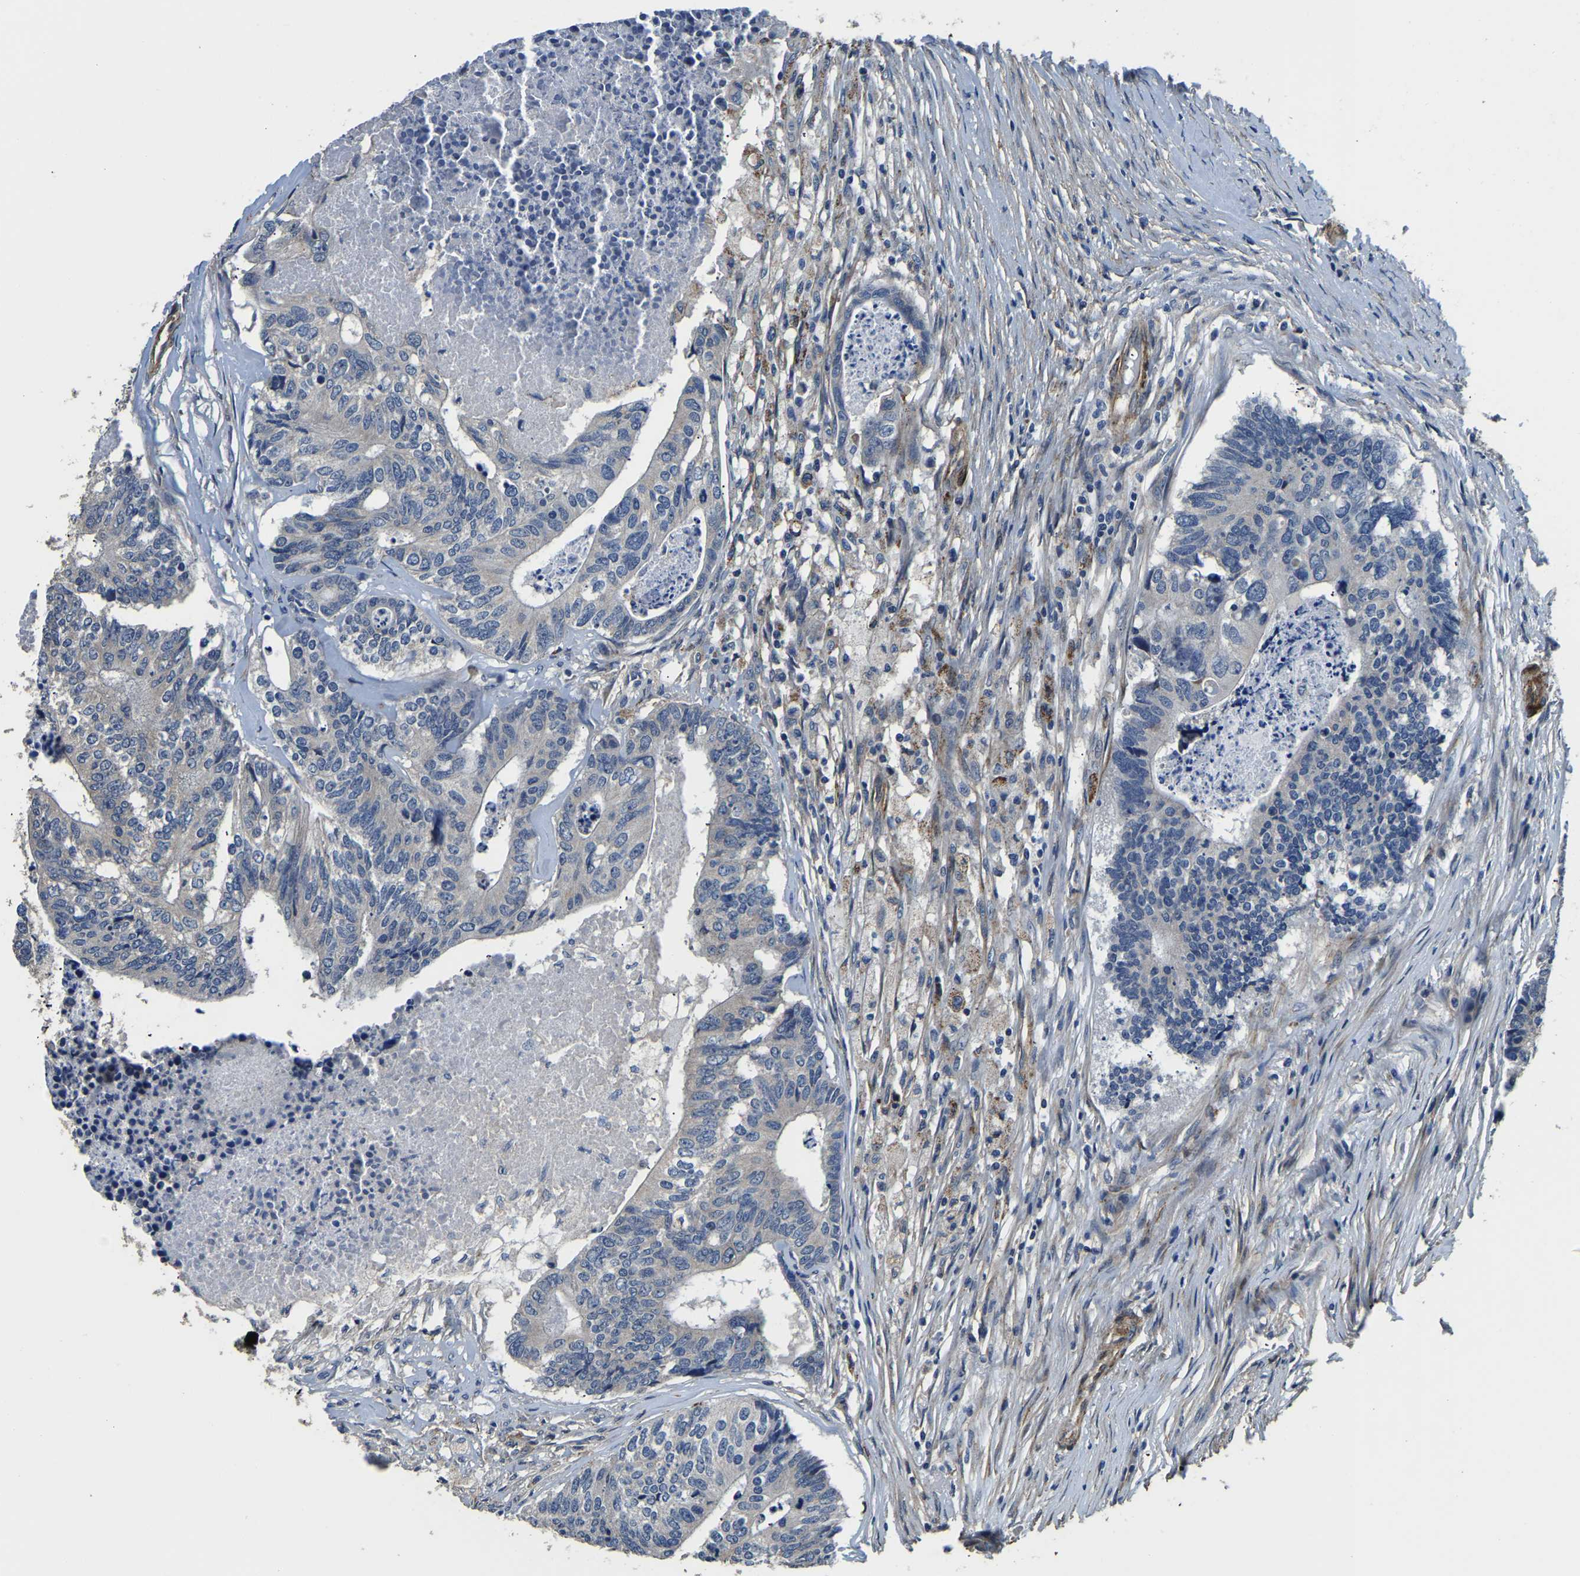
{"staining": {"intensity": "negative", "quantity": "none", "location": "none"}, "tissue": "colorectal cancer", "cell_type": "Tumor cells", "image_type": "cancer", "snomed": [{"axis": "morphology", "description": "Adenocarcinoma, NOS"}, {"axis": "topography", "description": "Colon"}], "caption": "The histopathology image reveals no staining of tumor cells in colorectal adenocarcinoma.", "gene": "RNF39", "patient": {"sex": "female", "age": 67}}